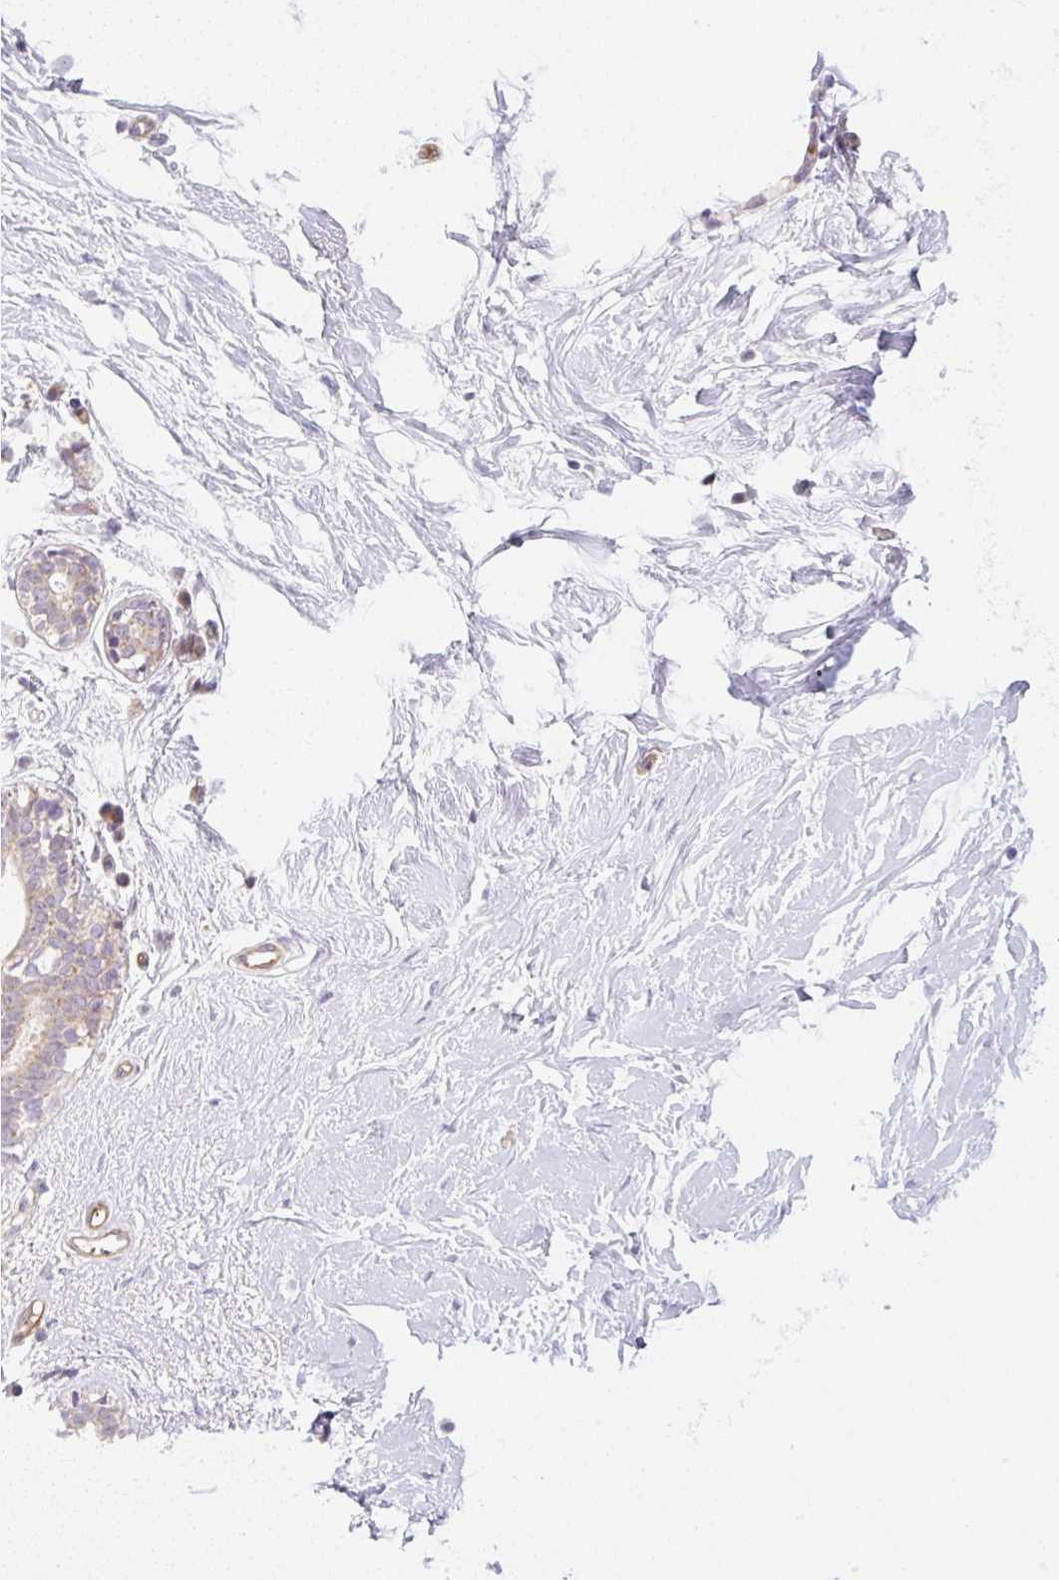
{"staining": {"intensity": "negative", "quantity": "none", "location": "none"}, "tissue": "breast", "cell_type": "Adipocytes", "image_type": "normal", "snomed": [{"axis": "morphology", "description": "Normal tissue, NOS"}, {"axis": "topography", "description": "Breast"}], "caption": "This micrograph is of normal breast stained with IHC to label a protein in brown with the nuclei are counter-stained blue. There is no staining in adipocytes.", "gene": "OMA1", "patient": {"sex": "female", "age": 27}}